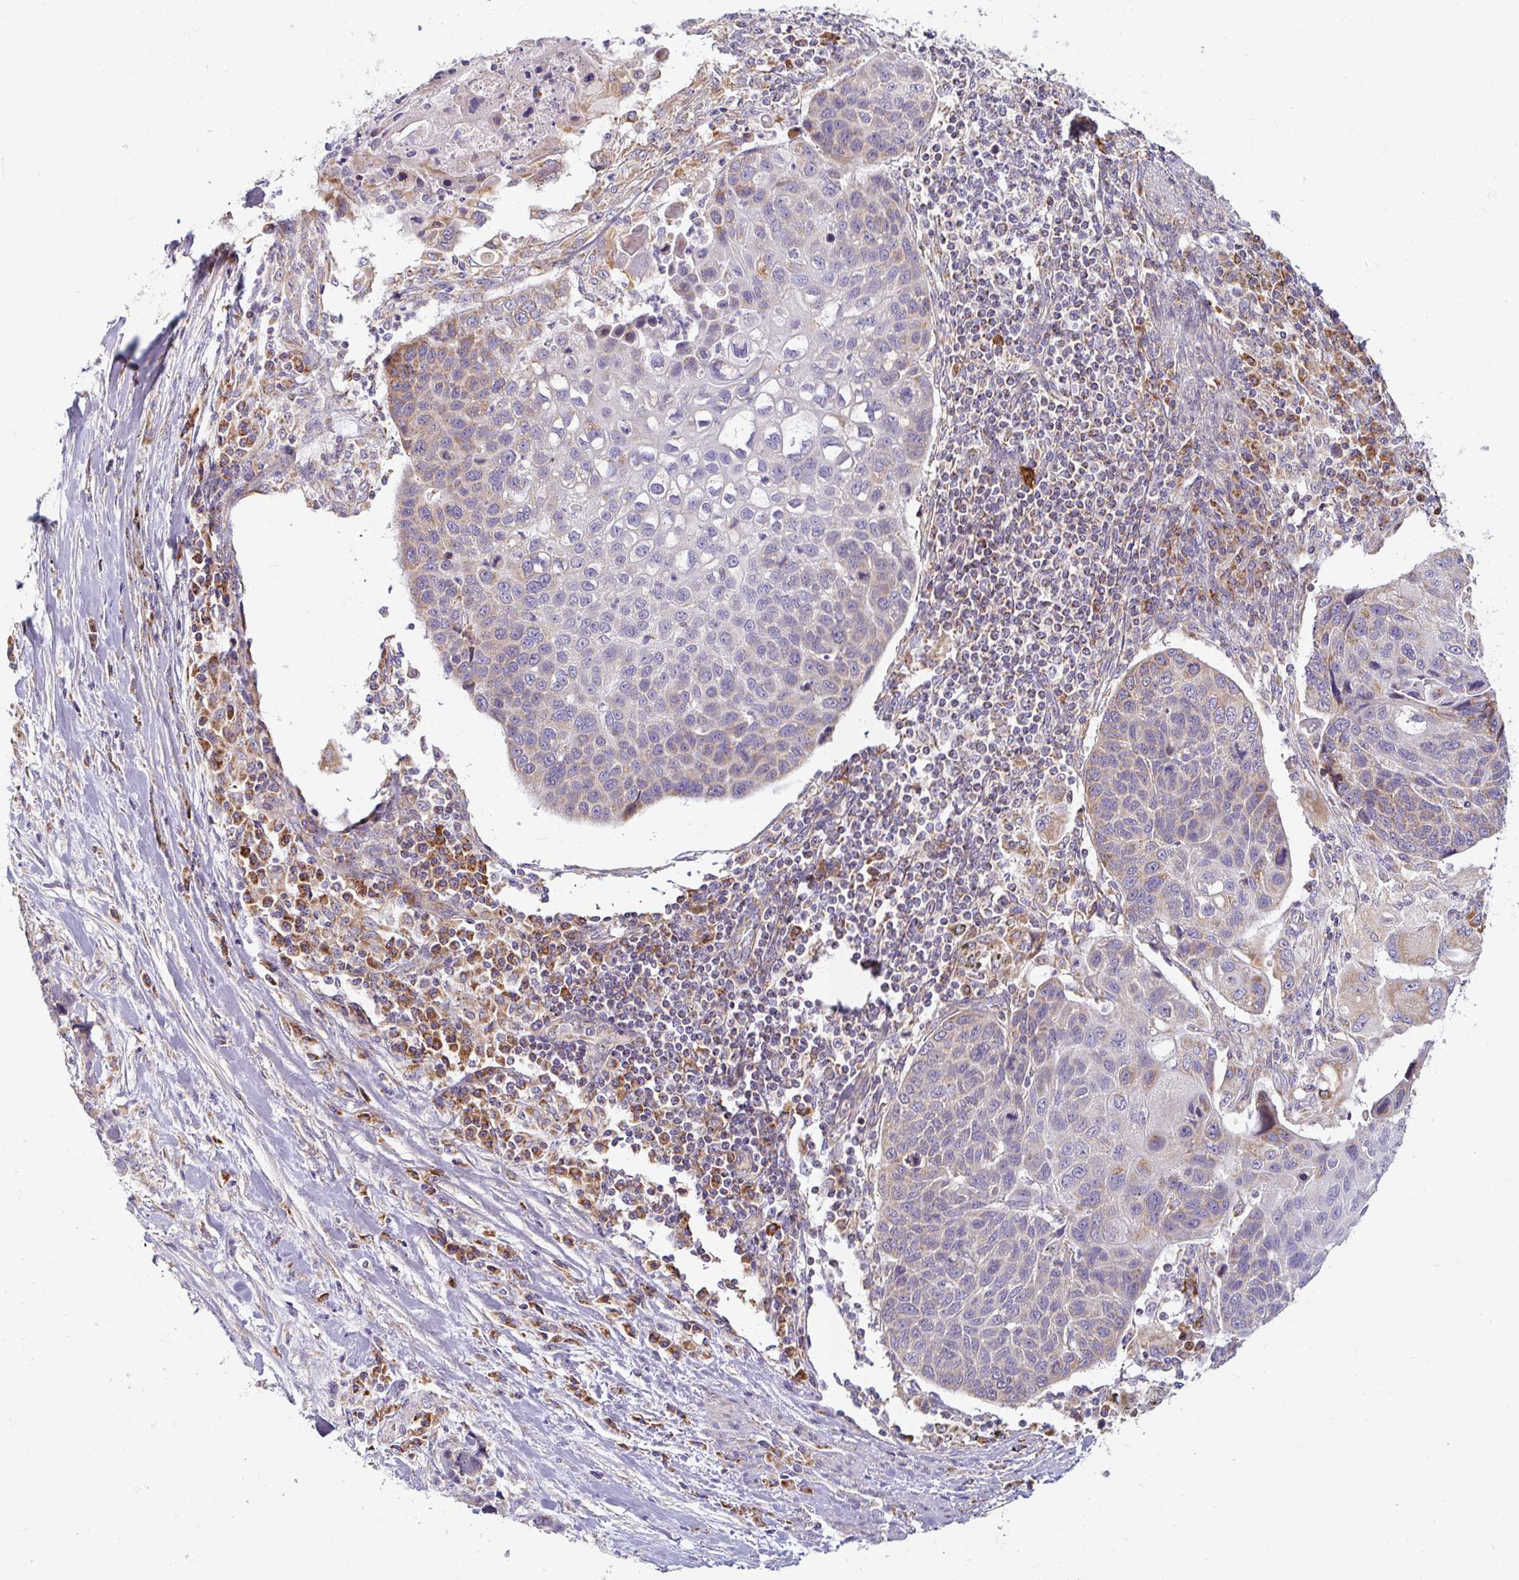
{"staining": {"intensity": "moderate", "quantity": "25%-75%", "location": "cytoplasmic/membranous"}, "tissue": "lung cancer", "cell_type": "Tumor cells", "image_type": "cancer", "snomed": [{"axis": "morphology", "description": "Squamous cell carcinoma, NOS"}, {"axis": "topography", "description": "Lymph node"}, {"axis": "topography", "description": "Lung"}], "caption": "Lung cancer (squamous cell carcinoma) stained with a protein marker reveals moderate staining in tumor cells.", "gene": "SKP2", "patient": {"sex": "male", "age": 61}}